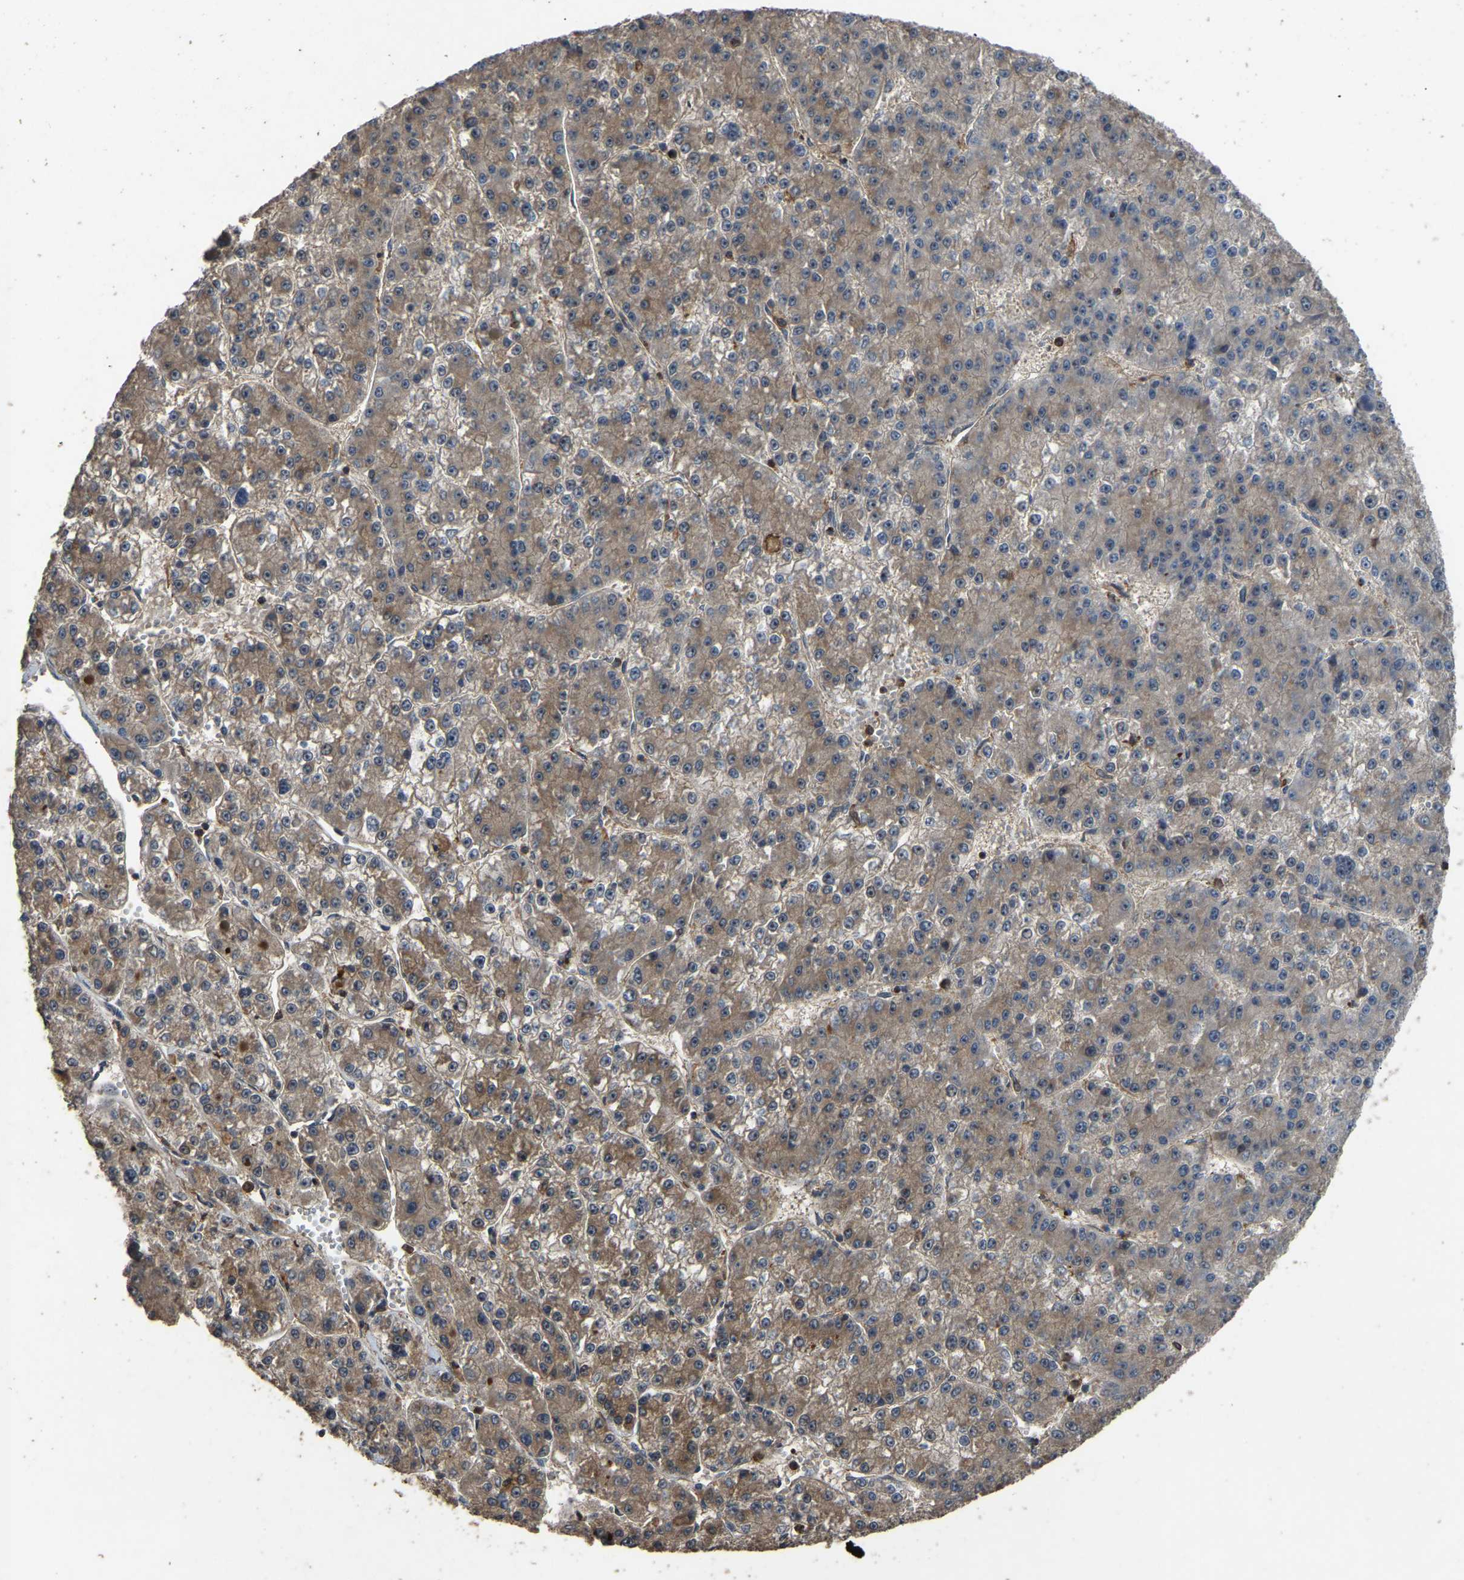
{"staining": {"intensity": "moderate", "quantity": "25%-75%", "location": "cytoplasmic/membranous"}, "tissue": "liver cancer", "cell_type": "Tumor cells", "image_type": "cancer", "snomed": [{"axis": "morphology", "description": "Carcinoma, Hepatocellular, NOS"}, {"axis": "topography", "description": "Liver"}], "caption": "High-power microscopy captured an immunohistochemistry (IHC) histopathology image of hepatocellular carcinoma (liver), revealing moderate cytoplasmic/membranous expression in approximately 25%-75% of tumor cells.", "gene": "FHIT", "patient": {"sex": "female", "age": 73}}